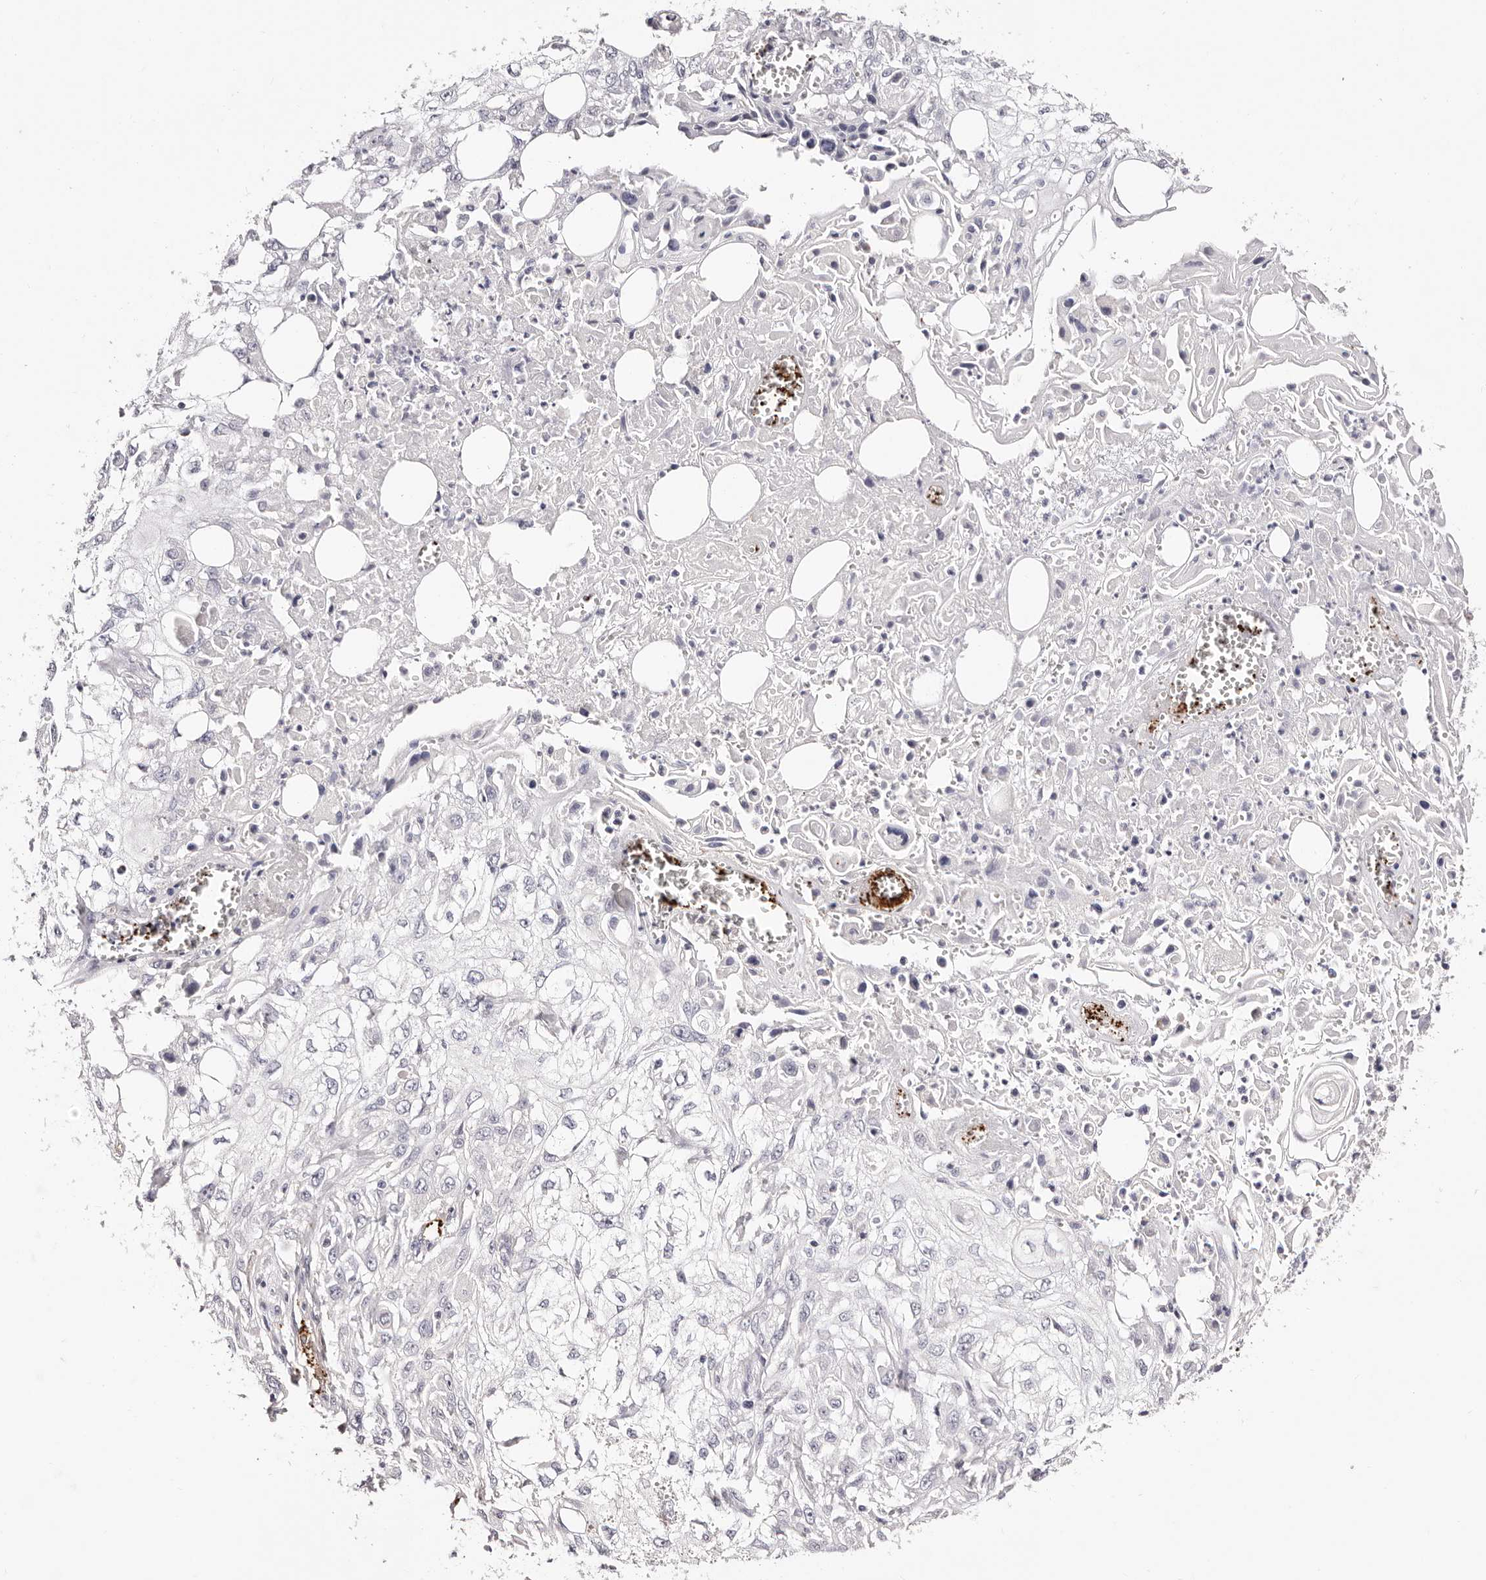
{"staining": {"intensity": "negative", "quantity": "none", "location": "none"}, "tissue": "skin cancer", "cell_type": "Tumor cells", "image_type": "cancer", "snomed": [{"axis": "morphology", "description": "Squamous cell carcinoma, NOS"}, {"axis": "topography", "description": "Skin"}], "caption": "High magnification brightfield microscopy of skin cancer stained with DAB (3,3'-diaminobenzidine) (brown) and counterstained with hematoxylin (blue): tumor cells show no significant staining.", "gene": "PF4", "patient": {"sex": "male", "age": 75}}